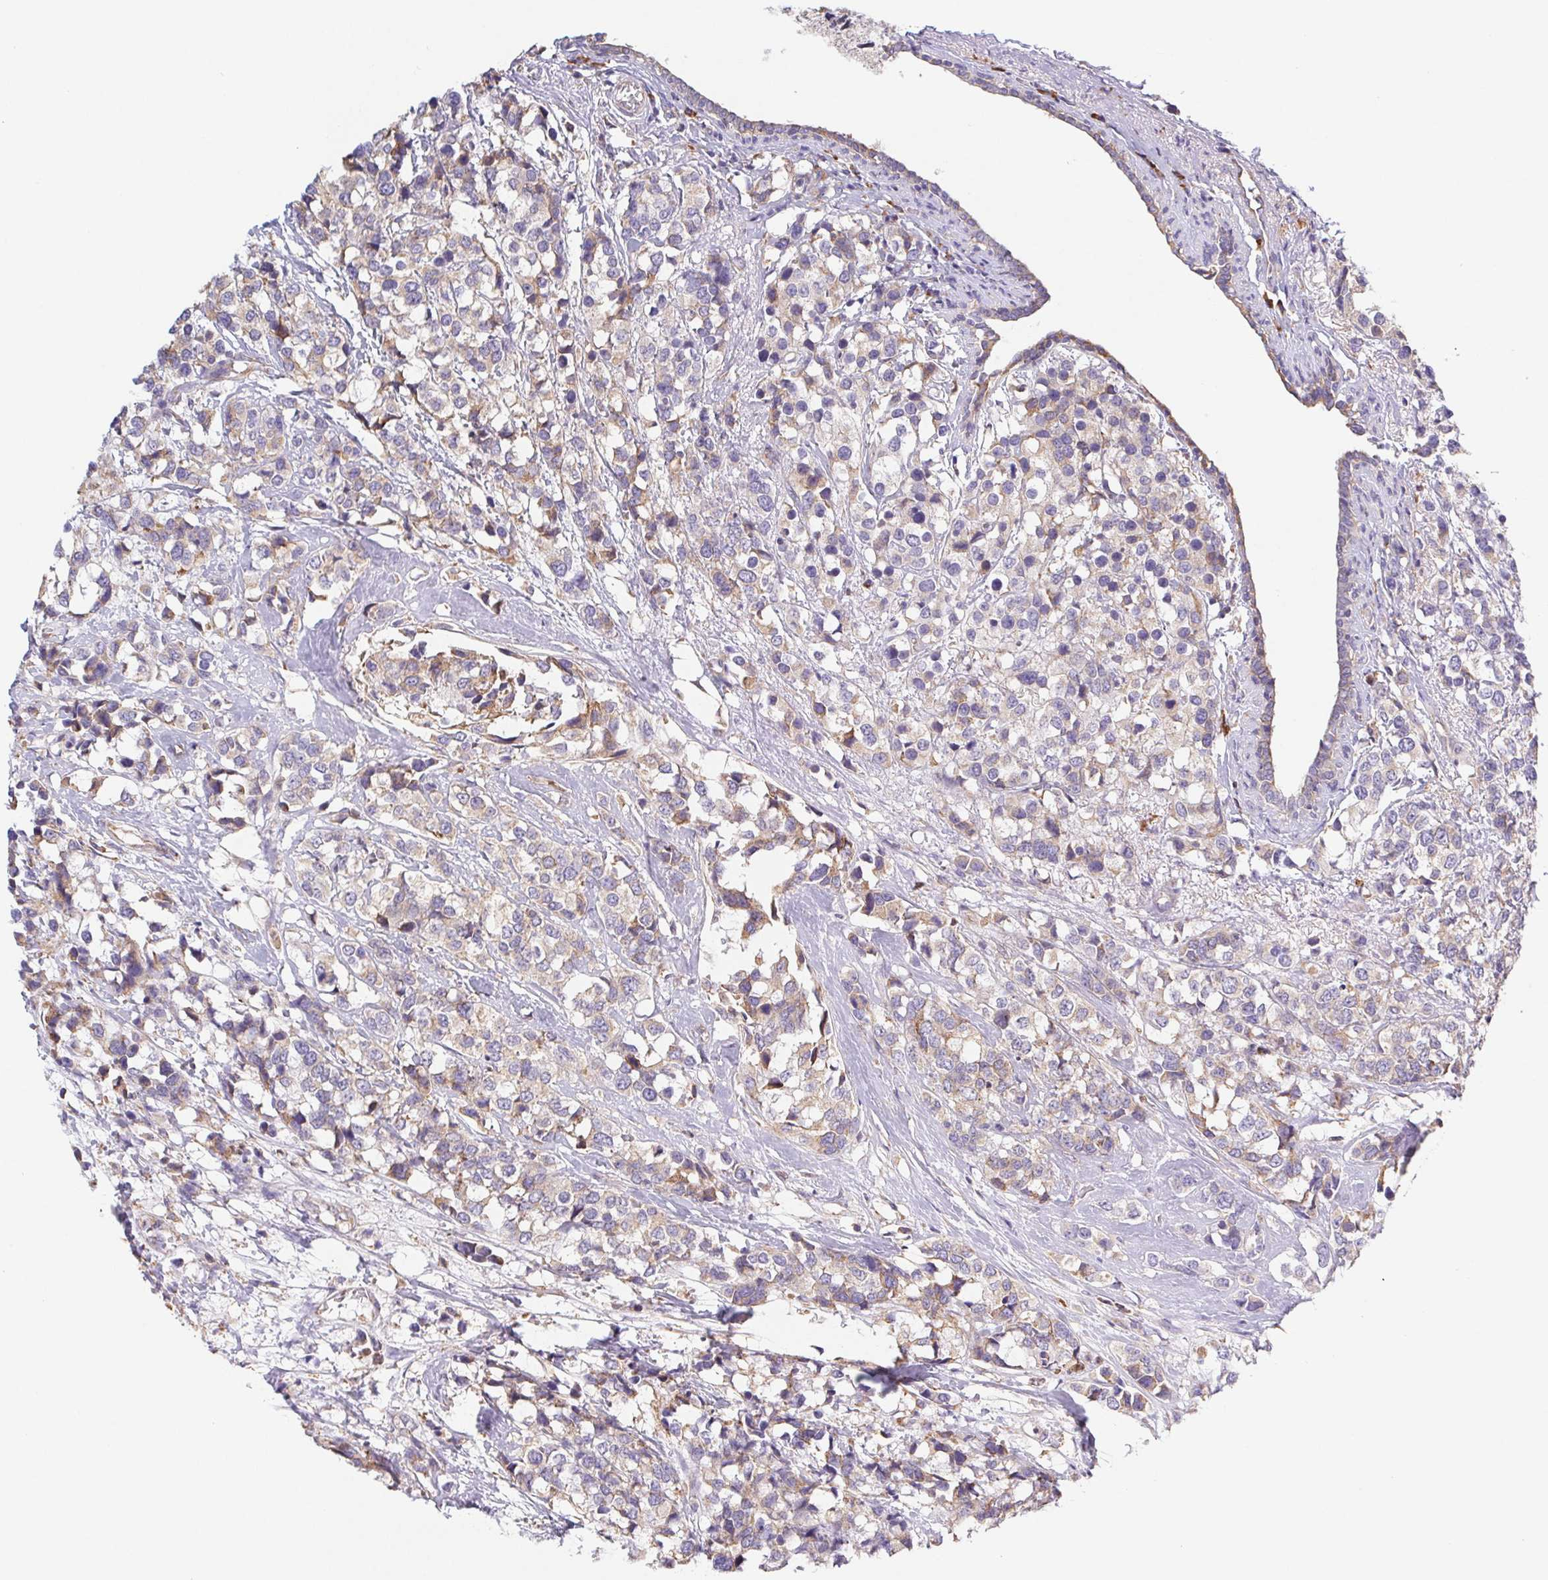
{"staining": {"intensity": "negative", "quantity": "none", "location": "none"}, "tissue": "breast cancer", "cell_type": "Tumor cells", "image_type": "cancer", "snomed": [{"axis": "morphology", "description": "Lobular carcinoma"}, {"axis": "topography", "description": "Breast"}], "caption": "Tumor cells show no significant protein positivity in breast cancer.", "gene": "ADAM8", "patient": {"sex": "female", "age": 59}}